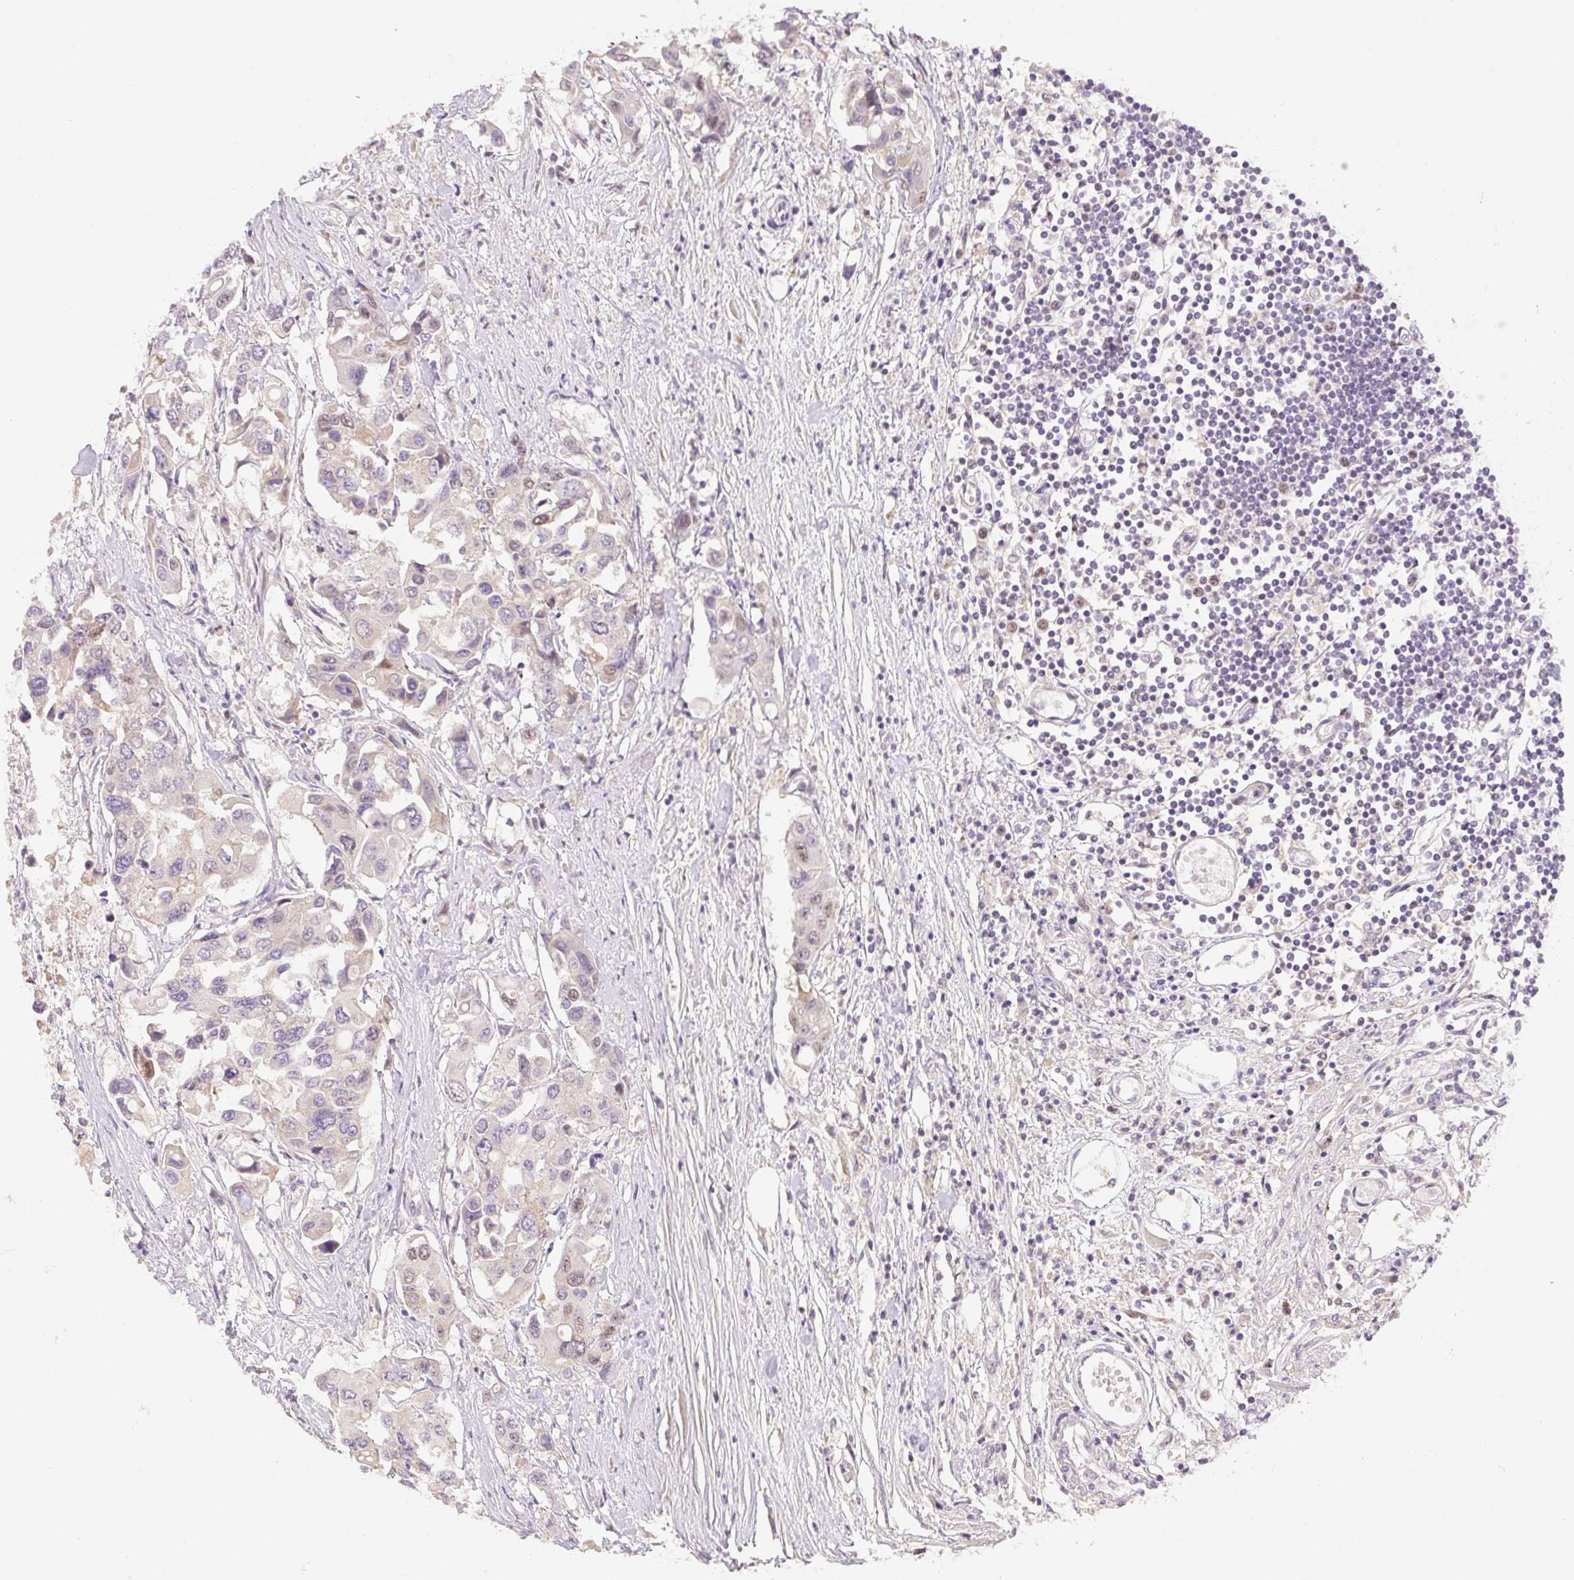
{"staining": {"intensity": "weak", "quantity": "25%-75%", "location": "cytoplasmic/membranous,nuclear"}, "tissue": "colorectal cancer", "cell_type": "Tumor cells", "image_type": "cancer", "snomed": [{"axis": "morphology", "description": "Adenocarcinoma, NOS"}, {"axis": "topography", "description": "Colon"}], "caption": "Tumor cells reveal low levels of weak cytoplasmic/membranous and nuclear positivity in approximately 25%-75% of cells in human adenocarcinoma (colorectal).", "gene": "MIA2", "patient": {"sex": "male", "age": 77}}